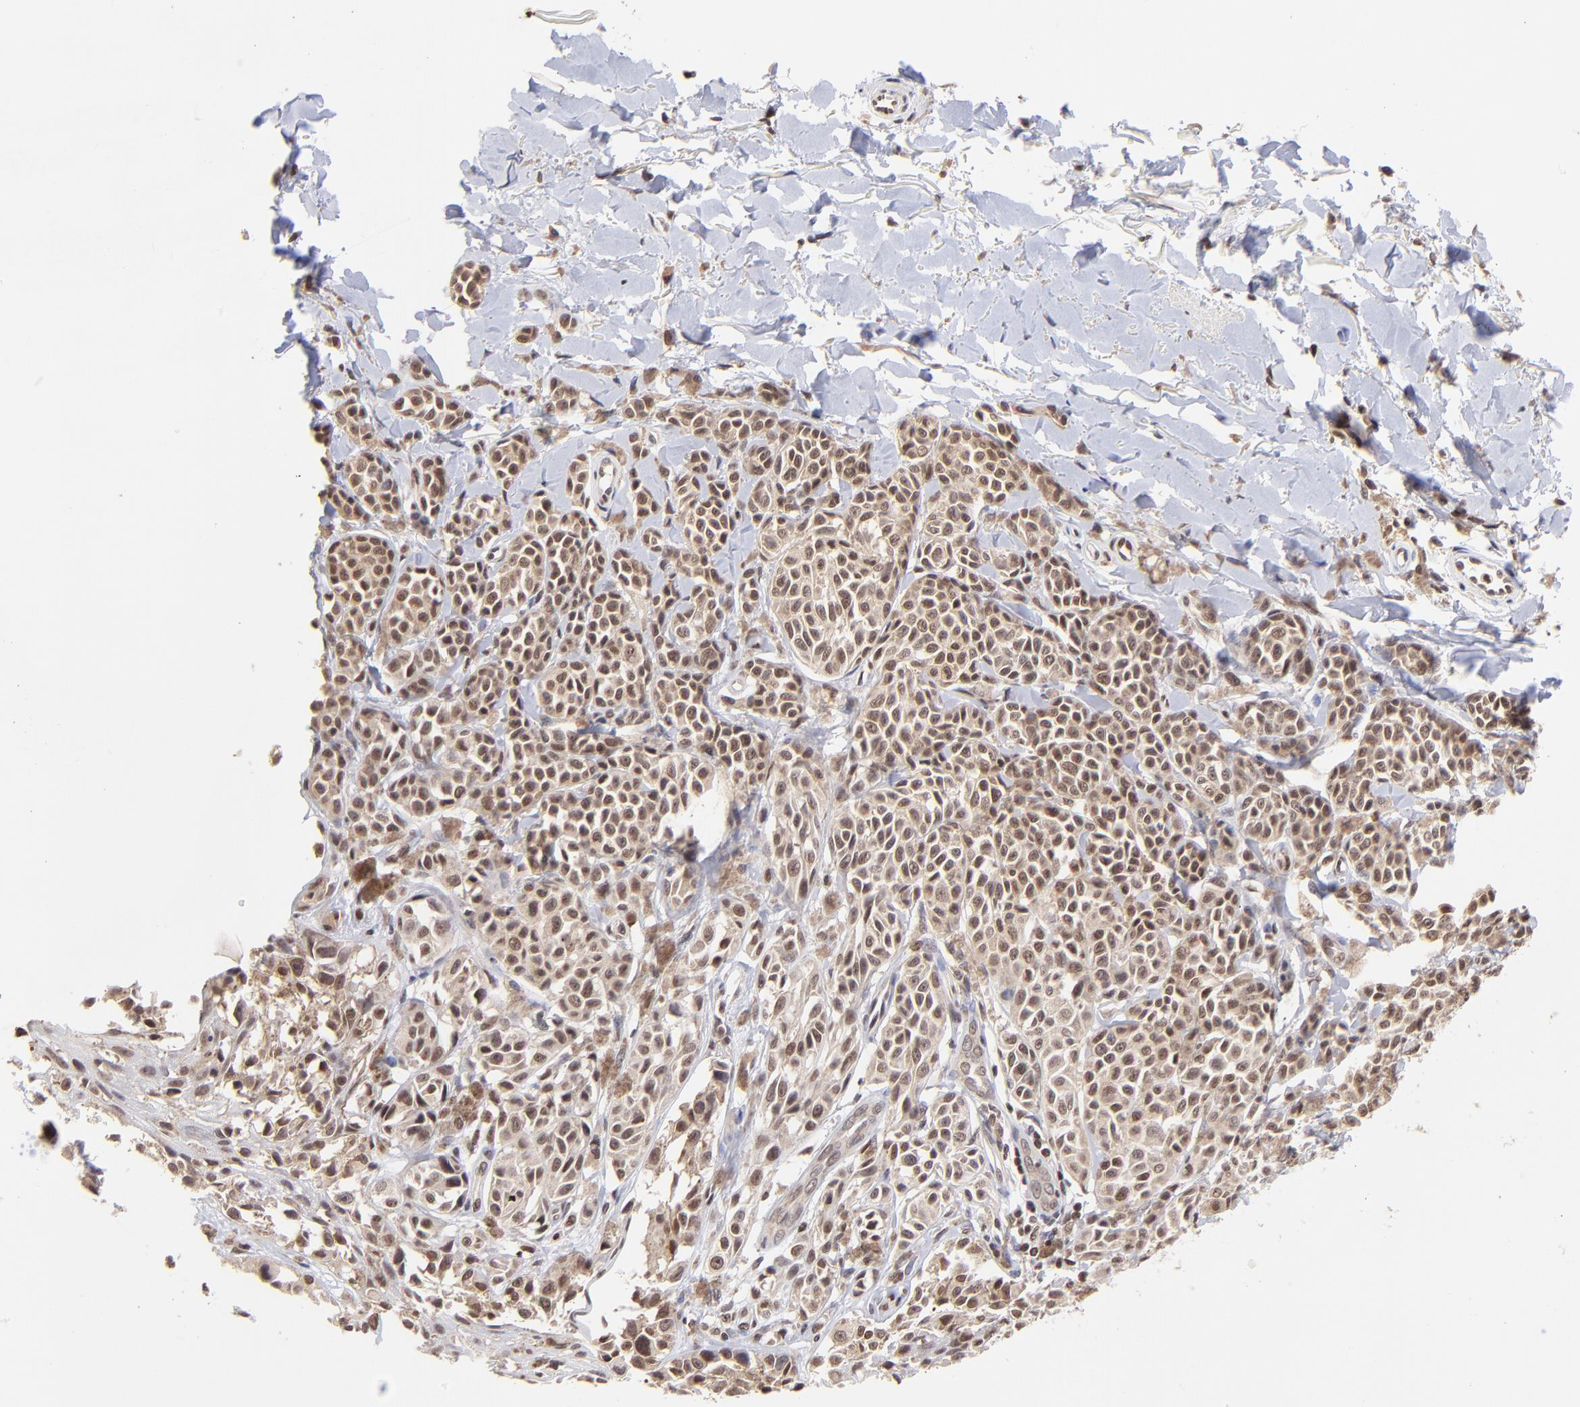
{"staining": {"intensity": "moderate", "quantity": ">75%", "location": "cytoplasmic/membranous,nuclear"}, "tissue": "melanoma", "cell_type": "Tumor cells", "image_type": "cancer", "snomed": [{"axis": "morphology", "description": "Malignant melanoma, NOS"}, {"axis": "topography", "description": "Skin"}], "caption": "Melanoma stained for a protein demonstrates moderate cytoplasmic/membranous and nuclear positivity in tumor cells.", "gene": "WDR25", "patient": {"sex": "female", "age": 38}}